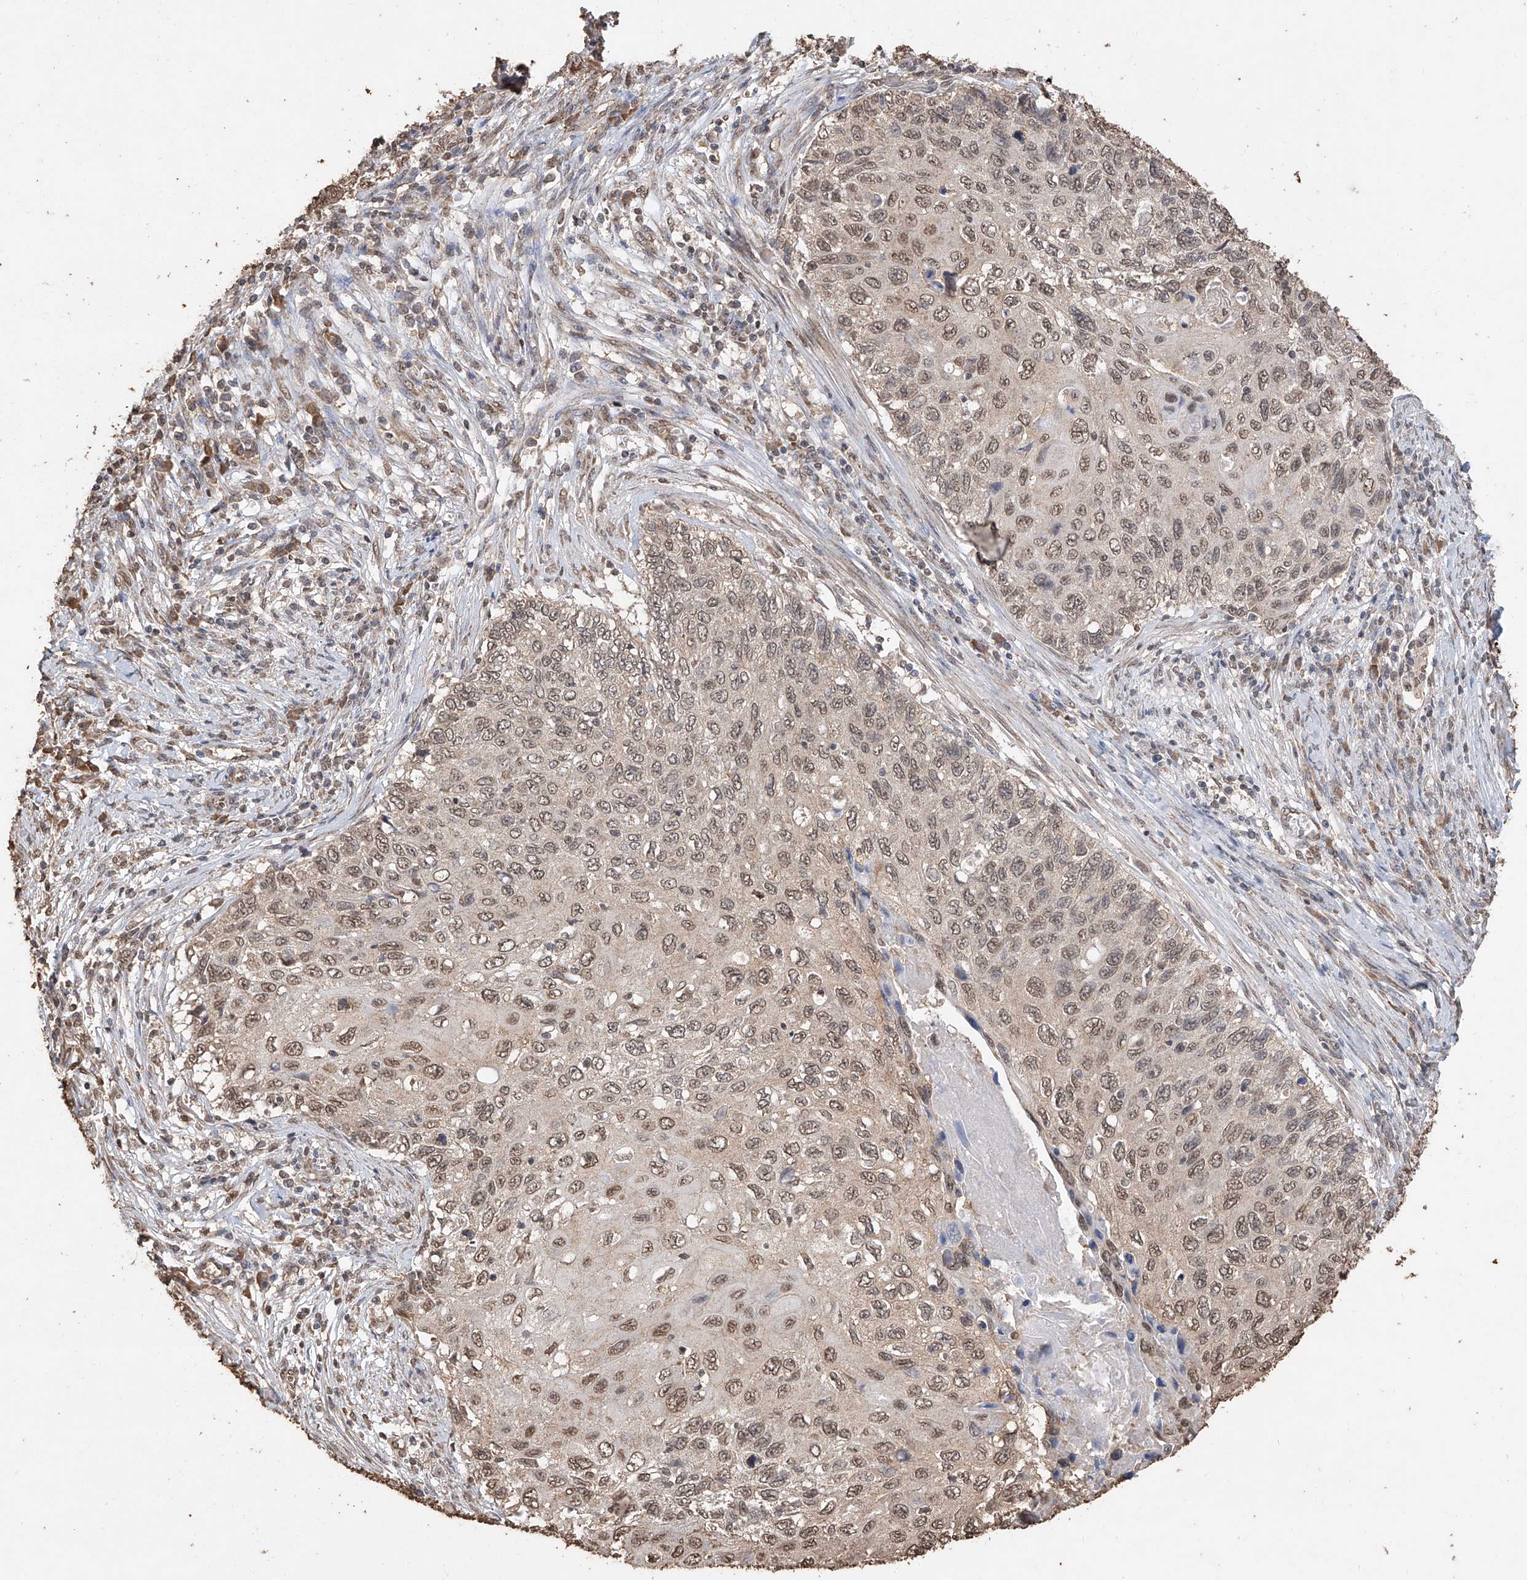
{"staining": {"intensity": "moderate", "quantity": ">75%", "location": "nuclear"}, "tissue": "cervical cancer", "cell_type": "Tumor cells", "image_type": "cancer", "snomed": [{"axis": "morphology", "description": "Squamous cell carcinoma, NOS"}, {"axis": "topography", "description": "Cervix"}], "caption": "There is medium levels of moderate nuclear expression in tumor cells of cervical cancer, as demonstrated by immunohistochemical staining (brown color).", "gene": "ELOVL1", "patient": {"sex": "female", "age": 70}}